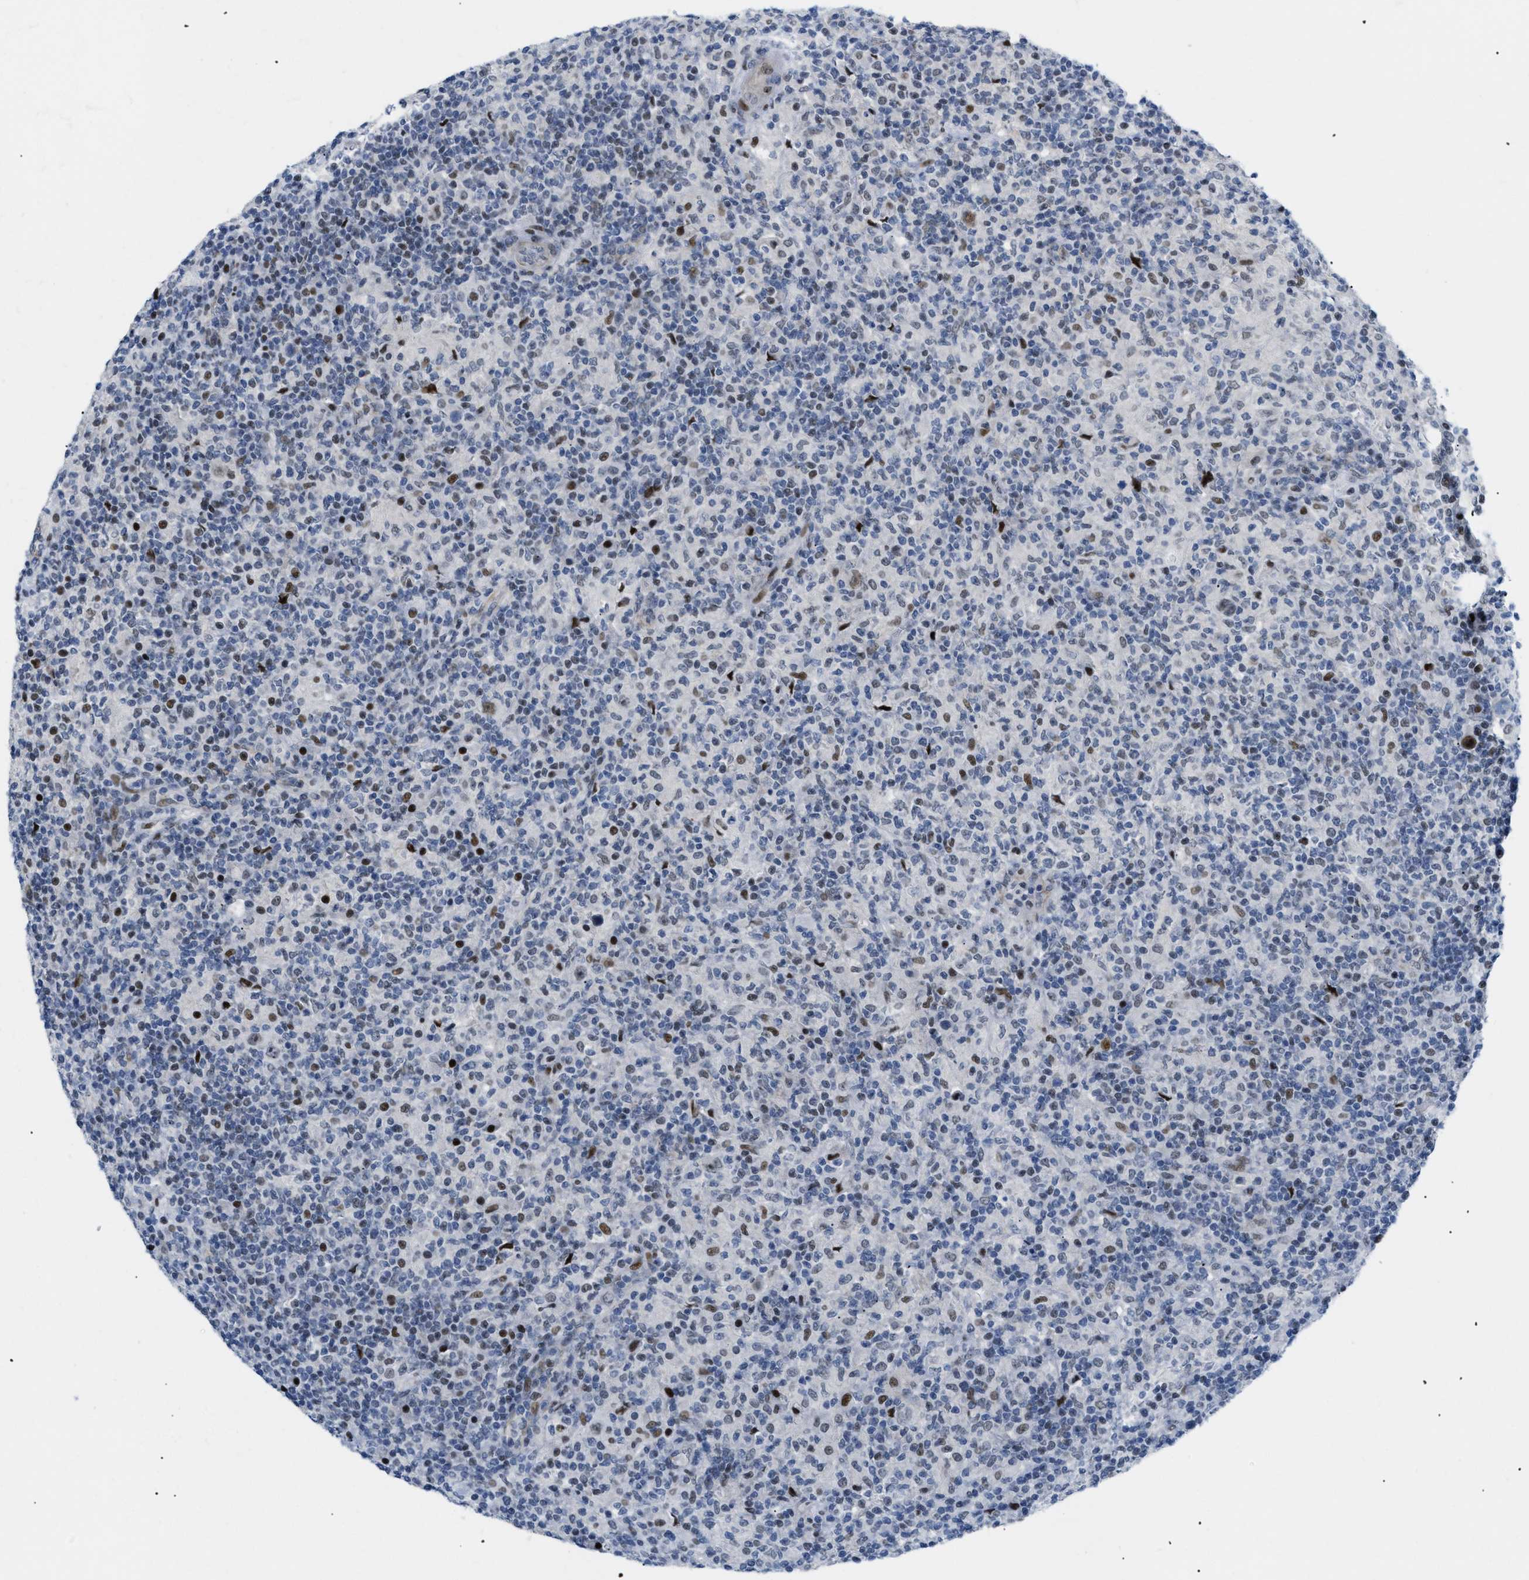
{"staining": {"intensity": "moderate", "quantity": ">75%", "location": "nuclear"}, "tissue": "lymphoma", "cell_type": "Tumor cells", "image_type": "cancer", "snomed": [{"axis": "morphology", "description": "Hodgkin's disease, NOS"}, {"axis": "topography", "description": "Lymph node"}], "caption": "The histopathology image exhibits staining of lymphoma, revealing moderate nuclear protein positivity (brown color) within tumor cells.", "gene": "MED1", "patient": {"sex": "male", "age": 70}}